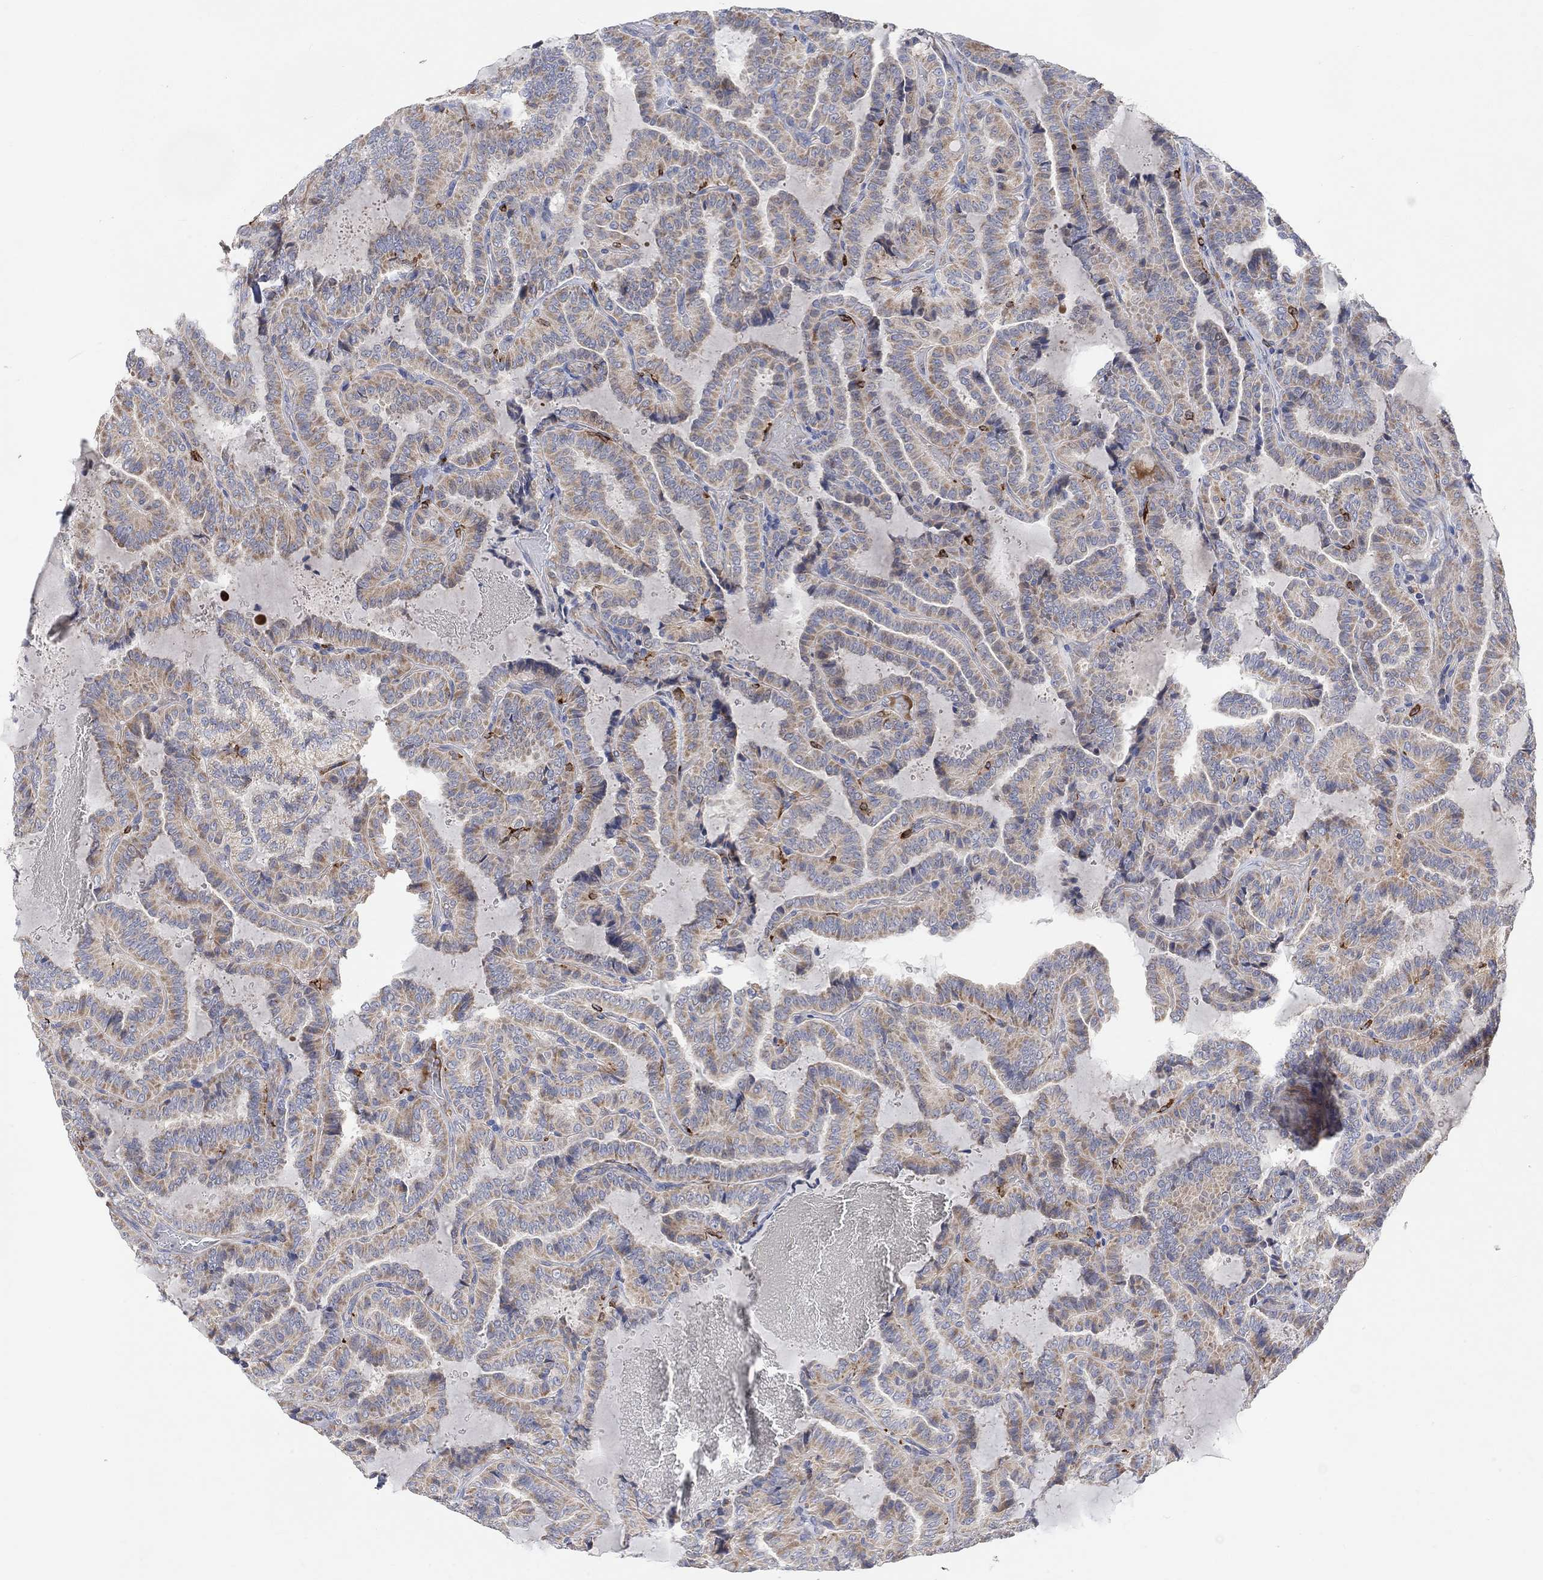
{"staining": {"intensity": "weak", "quantity": "25%-75%", "location": "cytoplasmic/membranous"}, "tissue": "thyroid cancer", "cell_type": "Tumor cells", "image_type": "cancer", "snomed": [{"axis": "morphology", "description": "Papillary adenocarcinoma, NOS"}, {"axis": "topography", "description": "Thyroid gland"}], "caption": "This micrograph exhibits immunohistochemistry staining of thyroid papillary adenocarcinoma, with low weak cytoplasmic/membranous positivity in about 25%-75% of tumor cells.", "gene": "HCRTR1", "patient": {"sex": "female", "age": 39}}